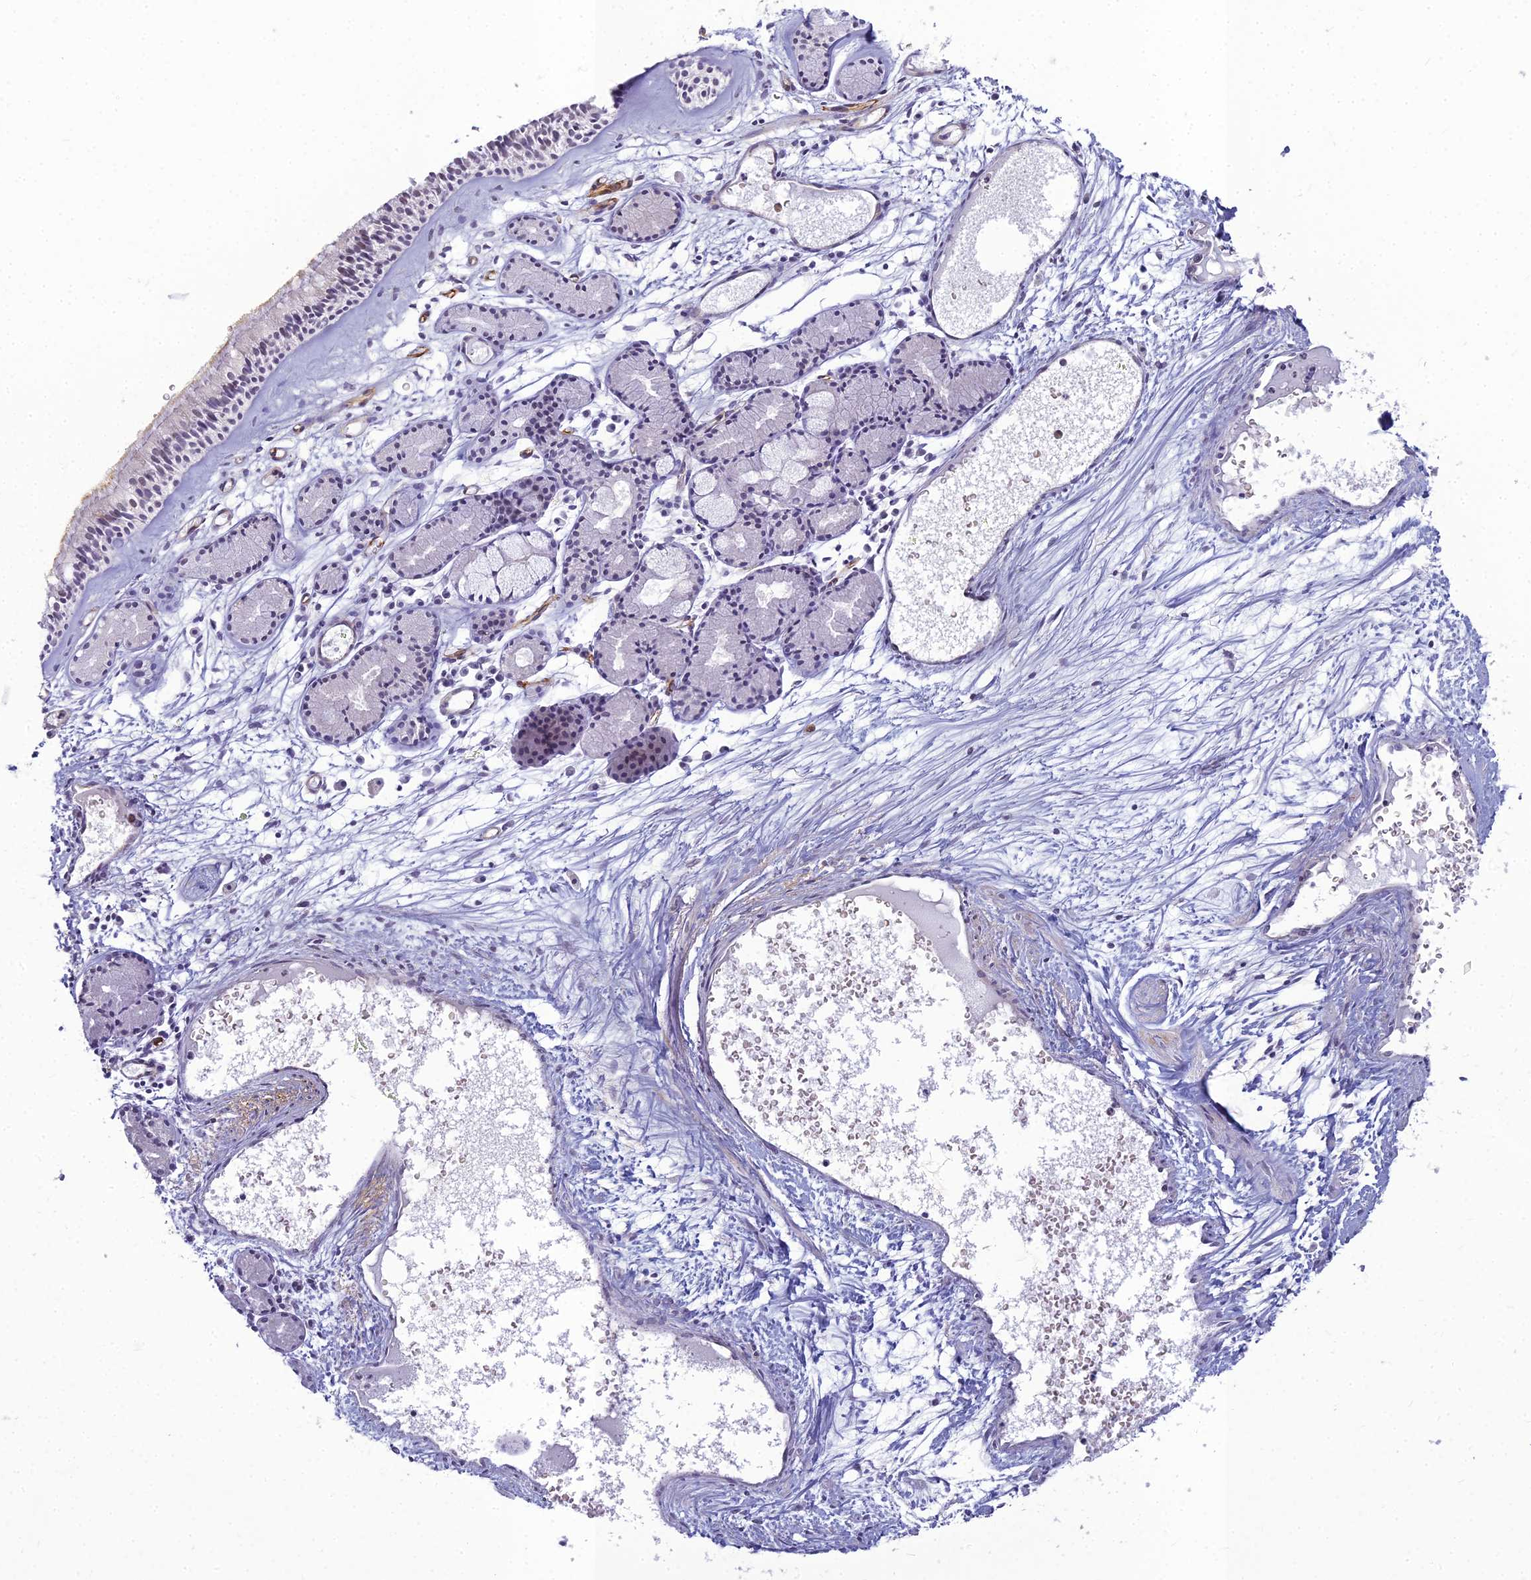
{"staining": {"intensity": "weak", "quantity": "25%-75%", "location": "cytoplasmic/membranous"}, "tissue": "nasopharynx", "cell_type": "Respiratory epithelial cells", "image_type": "normal", "snomed": [{"axis": "morphology", "description": "Normal tissue, NOS"}, {"axis": "topography", "description": "Nasopharynx"}], "caption": "Immunohistochemical staining of benign nasopharynx reveals weak cytoplasmic/membranous protein staining in approximately 25%-75% of respiratory epithelial cells. The staining is performed using DAB (3,3'-diaminobenzidine) brown chromogen to label protein expression. The nuclei are counter-stained blue using hematoxylin.", "gene": "RGL3", "patient": {"sex": "male", "age": 81}}